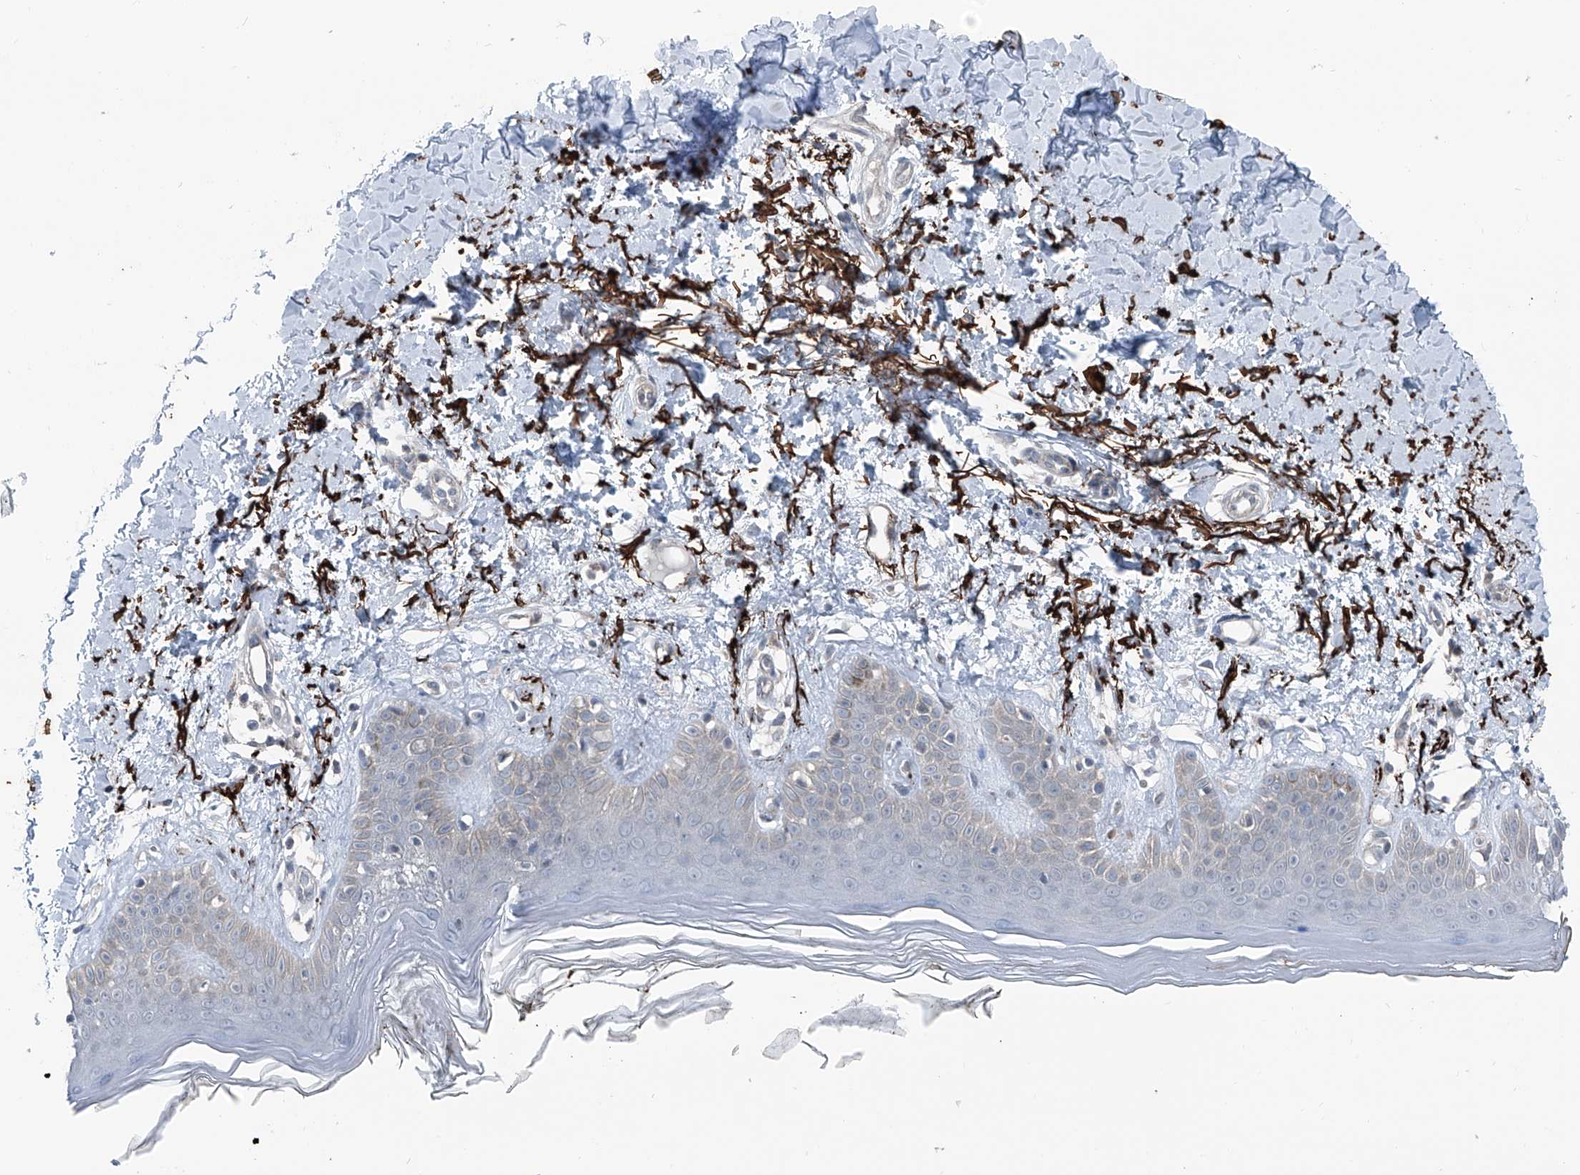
{"staining": {"intensity": "strong", "quantity": ">75%", "location": "cytoplasmic/membranous"}, "tissue": "skin", "cell_type": "Fibroblasts", "image_type": "normal", "snomed": [{"axis": "morphology", "description": "Normal tissue, NOS"}, {"axis": "topography", "description": "Skin"}], "caption": "IHC (DAB (3,3'-diaminobenzidine)) staining of normal skin shows strong cytoplasmic/membranous protein expression in approximately >75% of fibroblasts.", "gene": "HSPB11", "patient": {"sex": "female", "age": 64}}